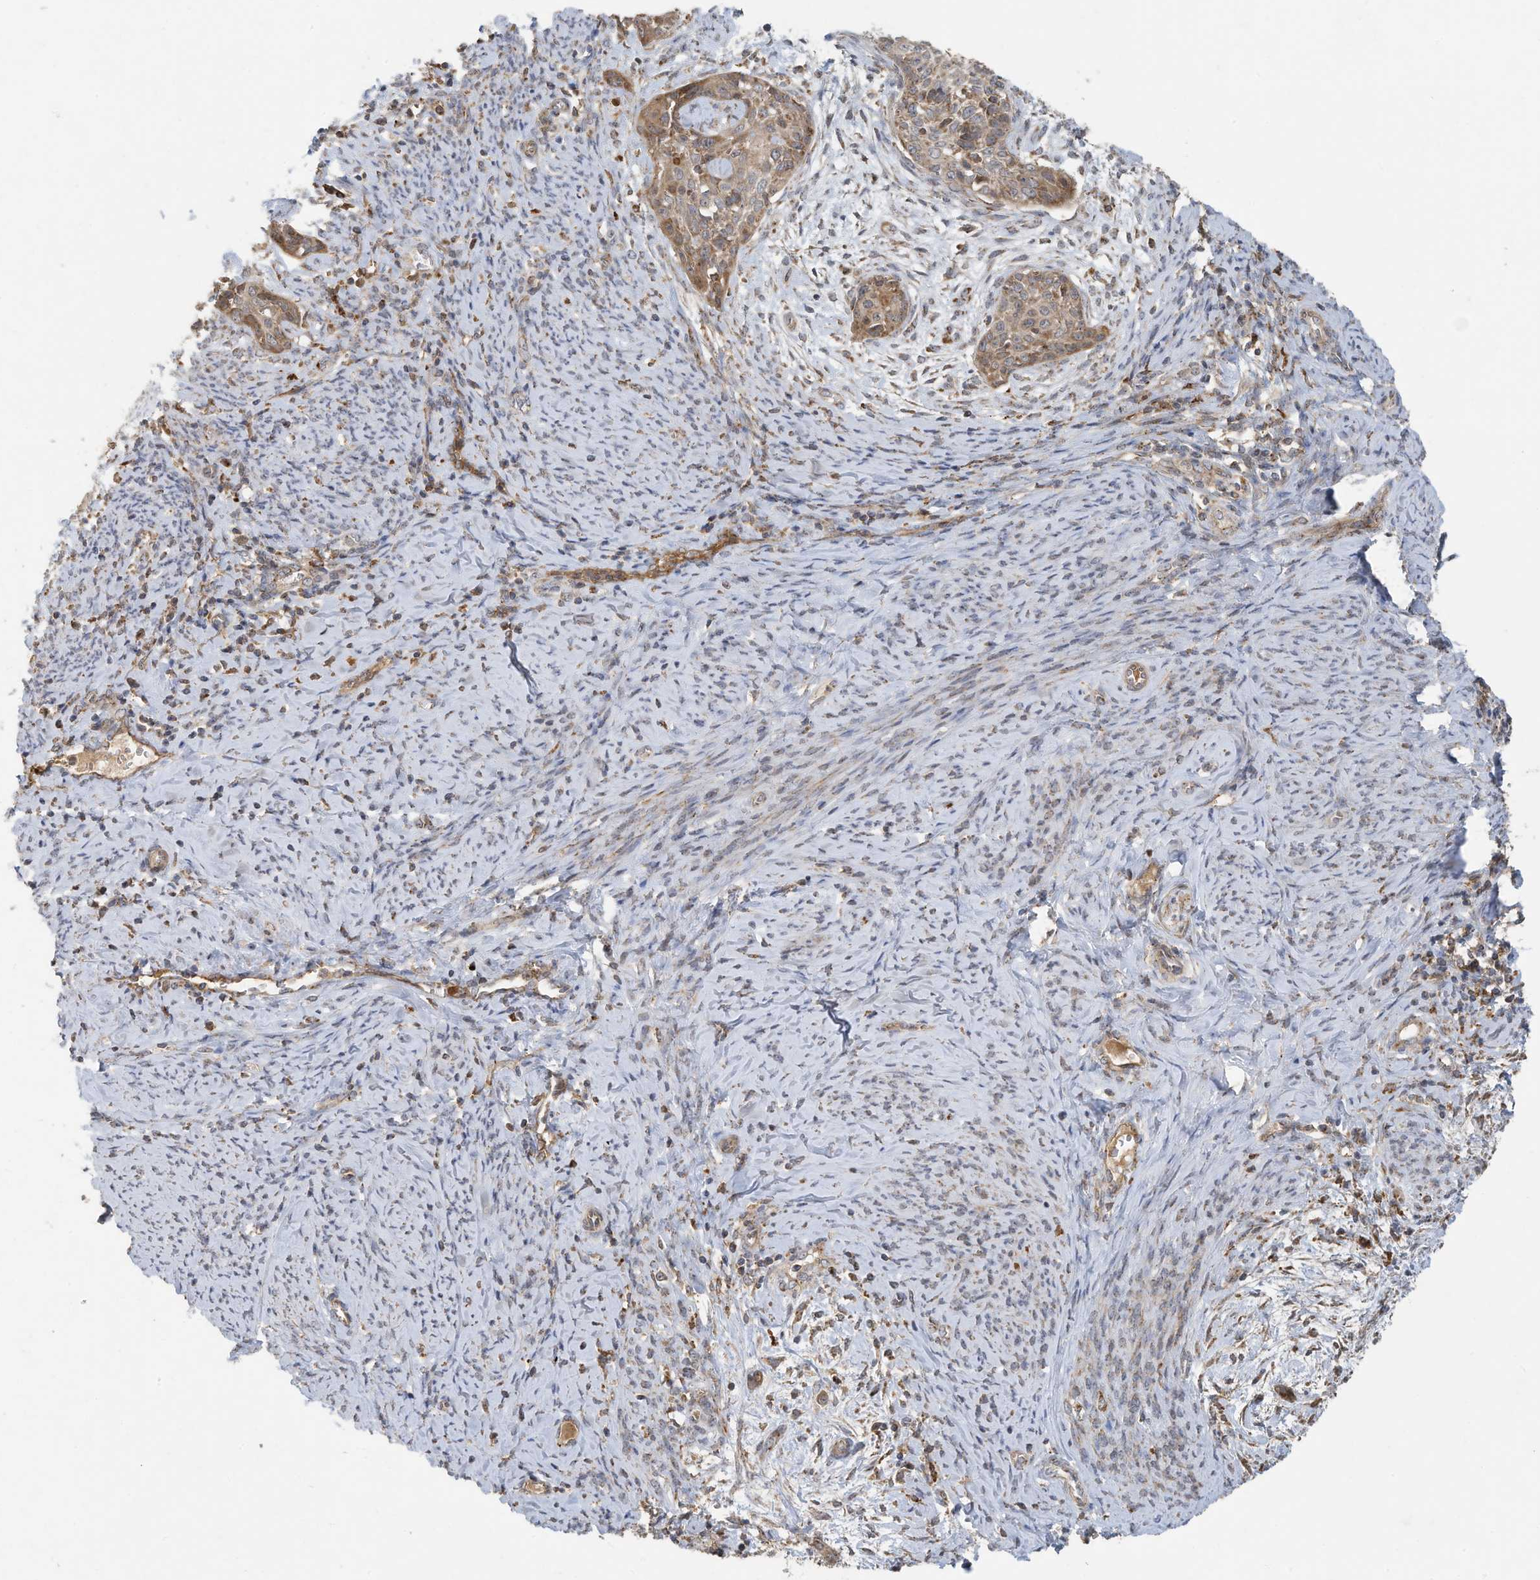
{"staining": {"intensity": "weak", "quantity": "<25%", "location": "cytoplasmic/membranous"}, "tissue": "cervical cancer", "cell_type": "Tumor cells", "image_type": "cancer", "snomed": [{"axis": "morphology", "description": "Squamous cell carcinoma, NOS"}, {"axis": "topography", "description": "Cervix"}], "caption": "The micrograph reveals no staining of tumor cells in squamous cell carcinoma (cervical).", "gene": "C2orf74", "patient": {"sex": "female", "age": 33}}